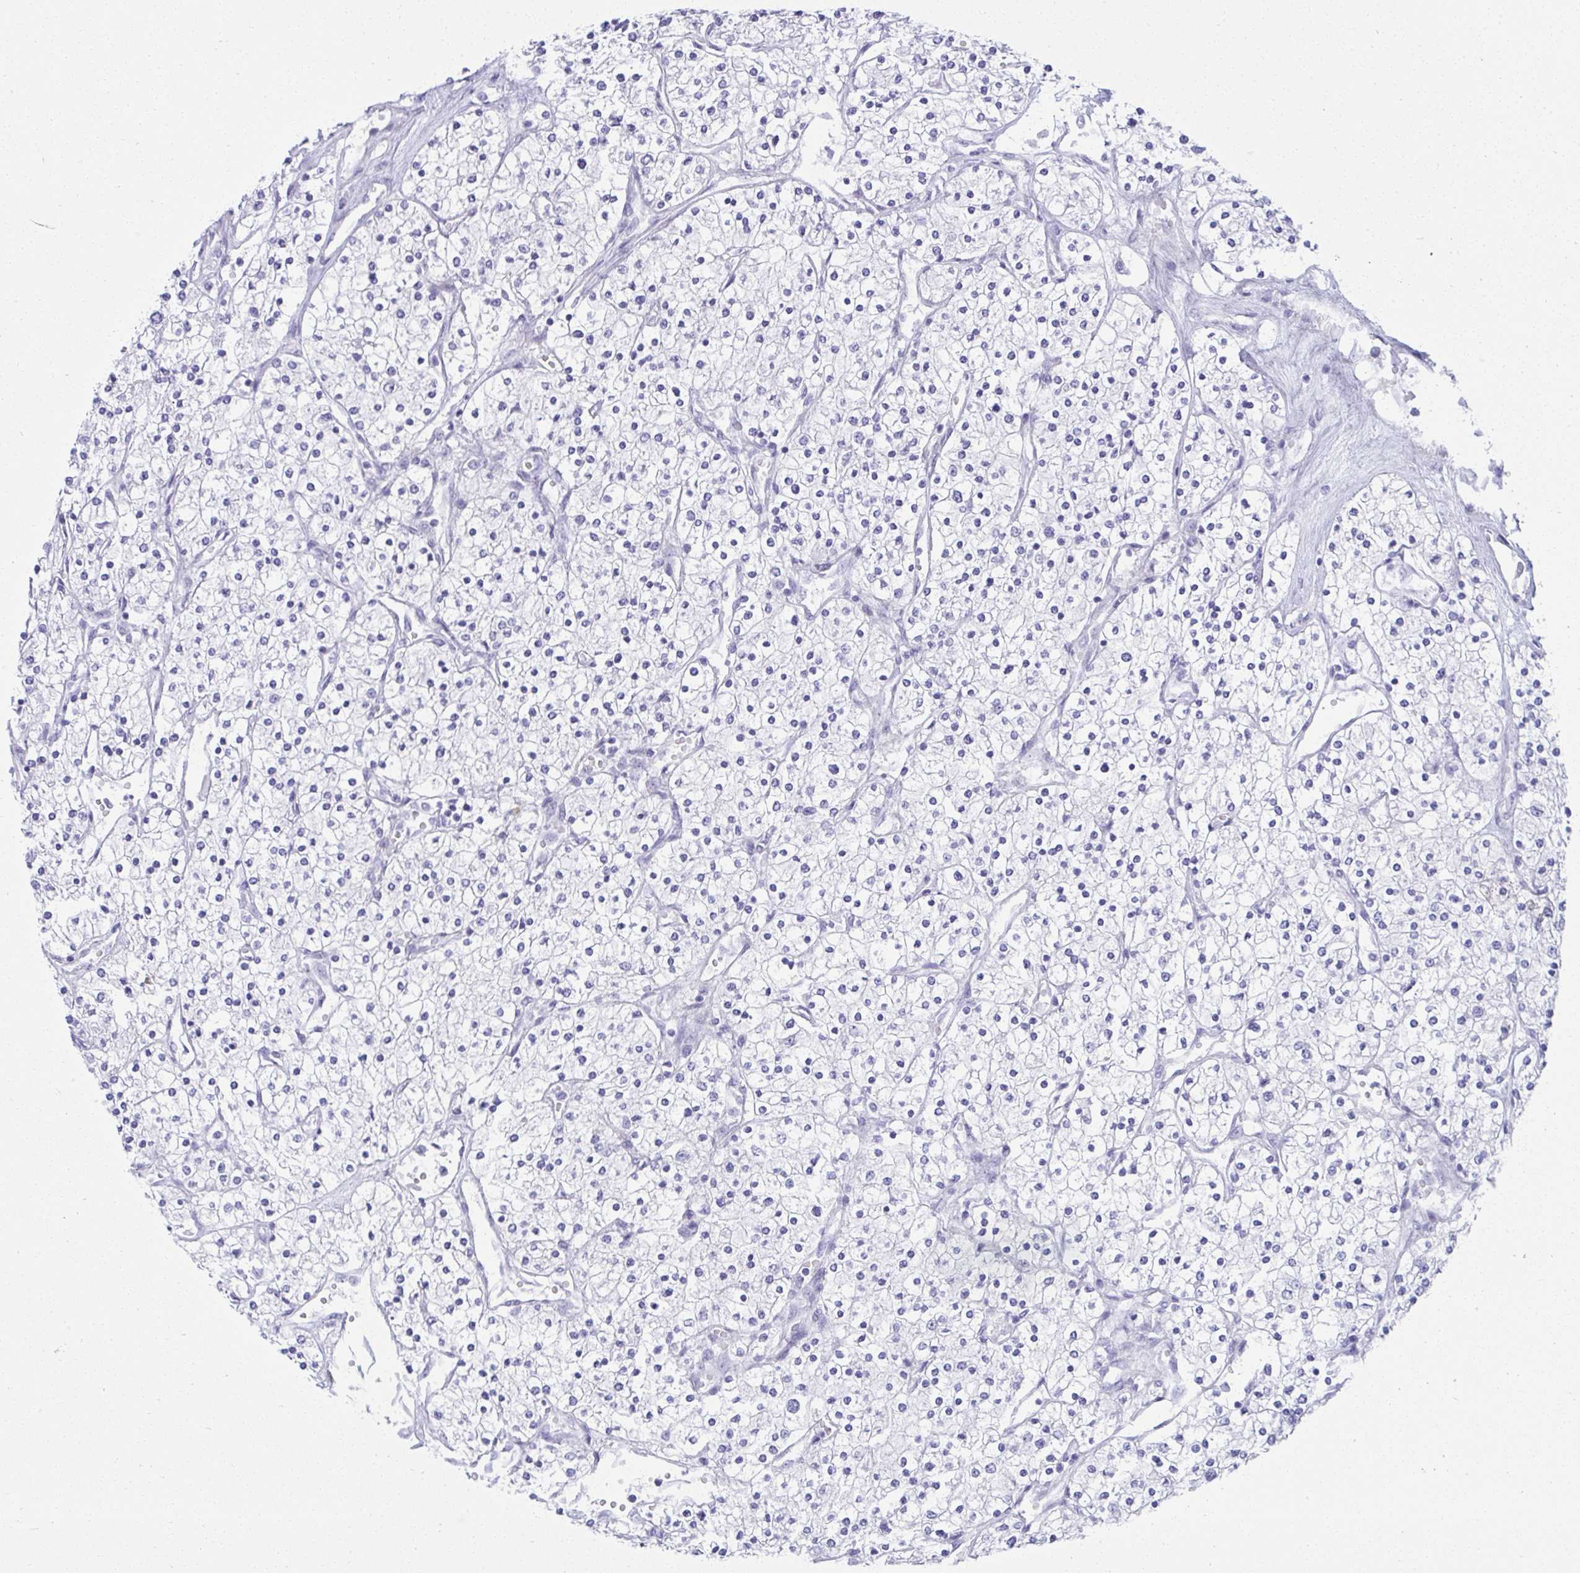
{"staining": {"intensity": "negative", "quantity": "none", "location": "none"}, "tissue": "renal cancer", "cell_type": "Tumor cells", "image_type": "cancer", "snomed": [{"axis": "morphology", "description": "Adenocarcinoma, NOS"}, {"axis": "topography", "description": "Kidney"}], "caption": "Renal cancer (adenocarcinoma) was stained to show a protein in brown. There is no significant expression in tumor cells.", "gene": "PUS7L", "patient": {"sex": "male", "age": 80}}